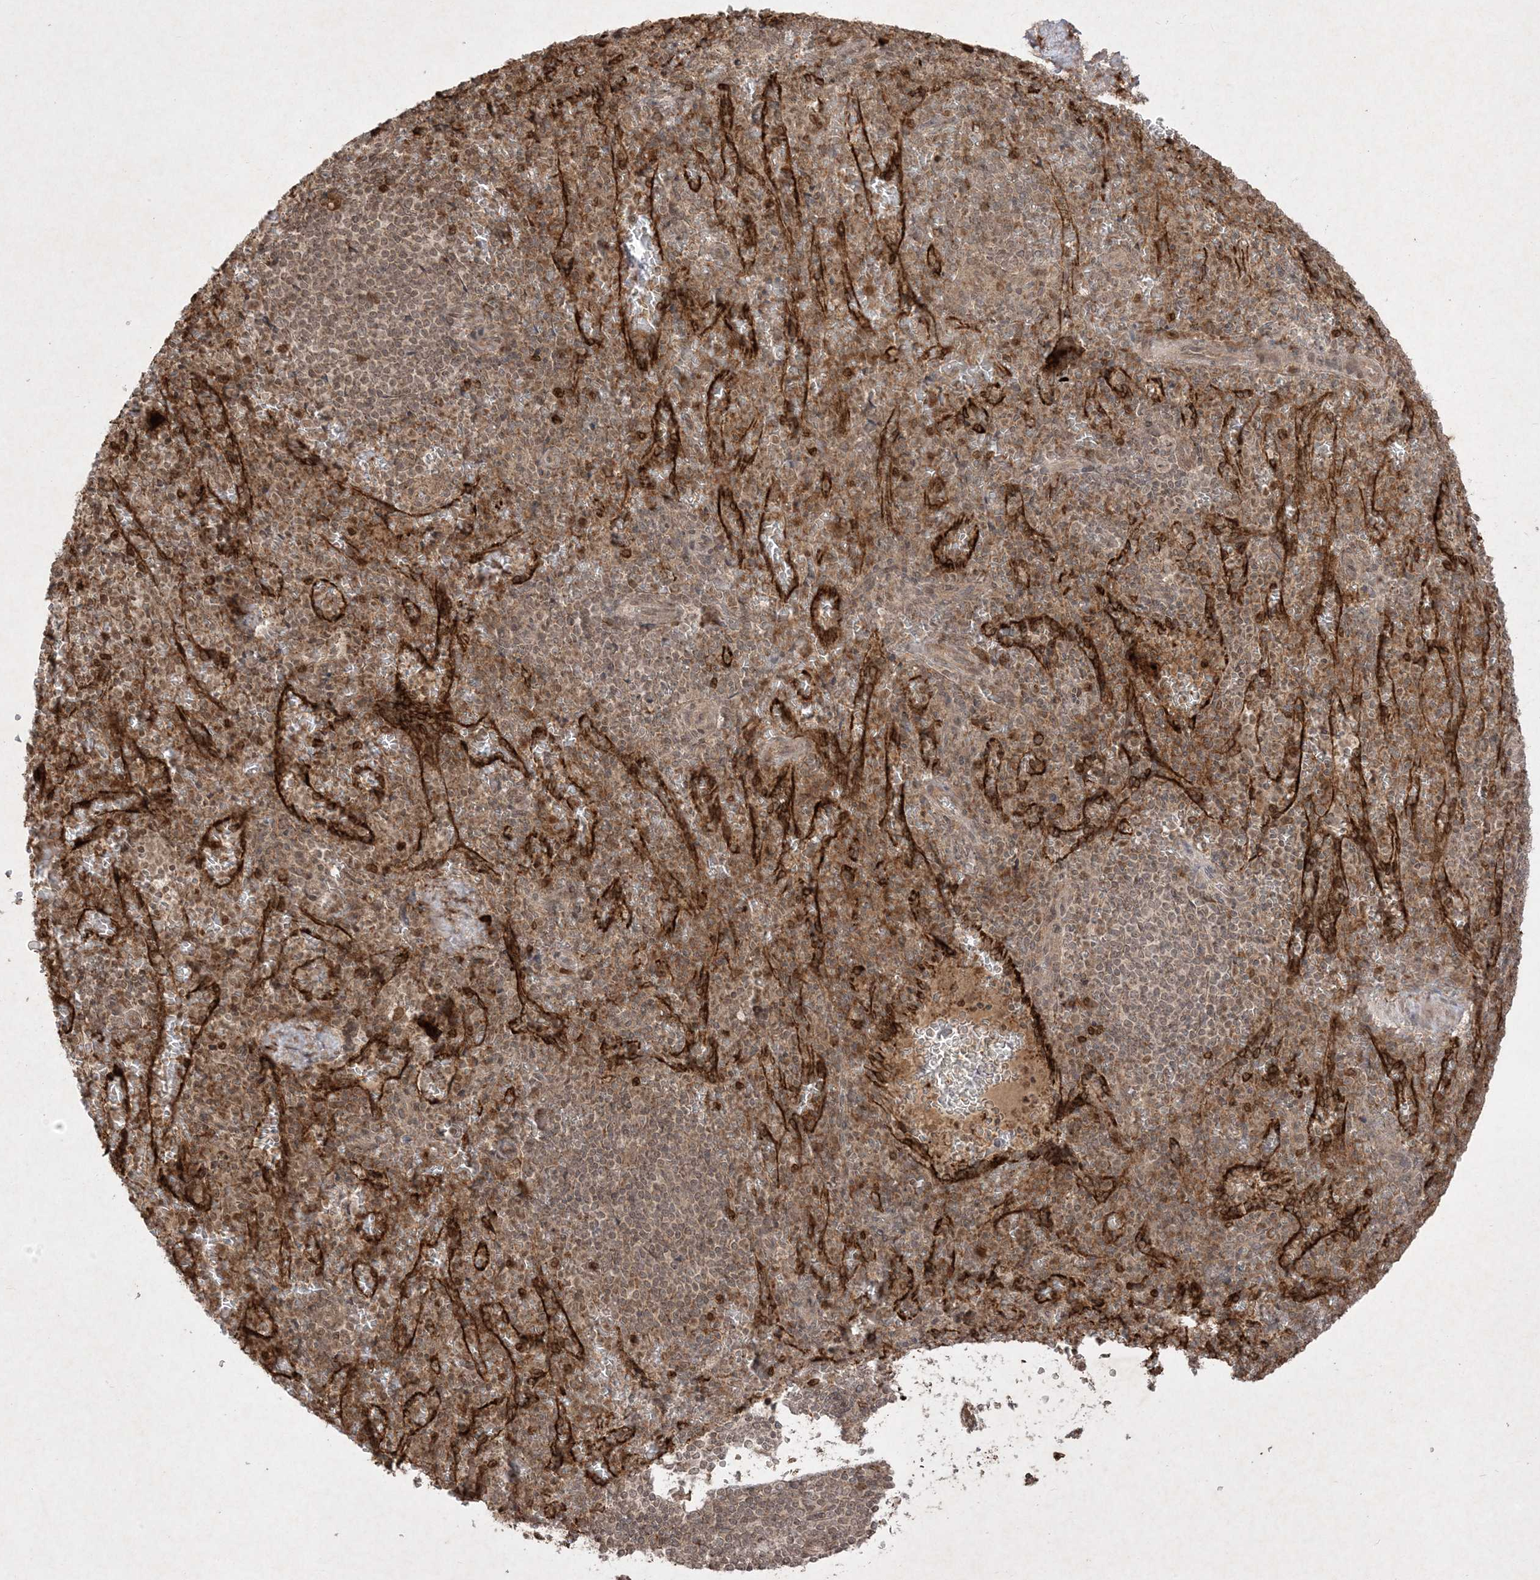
{"staining": {"intensity": "weak", "quantity": "25%-75%", "location": "nuclear"}, "tissue": "spleen", "cell_type": "Cells in red pulp", "image_type": "normal", "snomed": [{"axis": "morphology", "description": "Normal tissue, NOS"}, {"axis": "topography", "description": "Spleen"}], "caption": "IHC (DAB) staining of normal human spleen reveals weak nuclear protein staining in approximately 25%-75% of cells in red pulp.", "gene": "PTK6", "patient": {"sex": "female", "age": 74}}